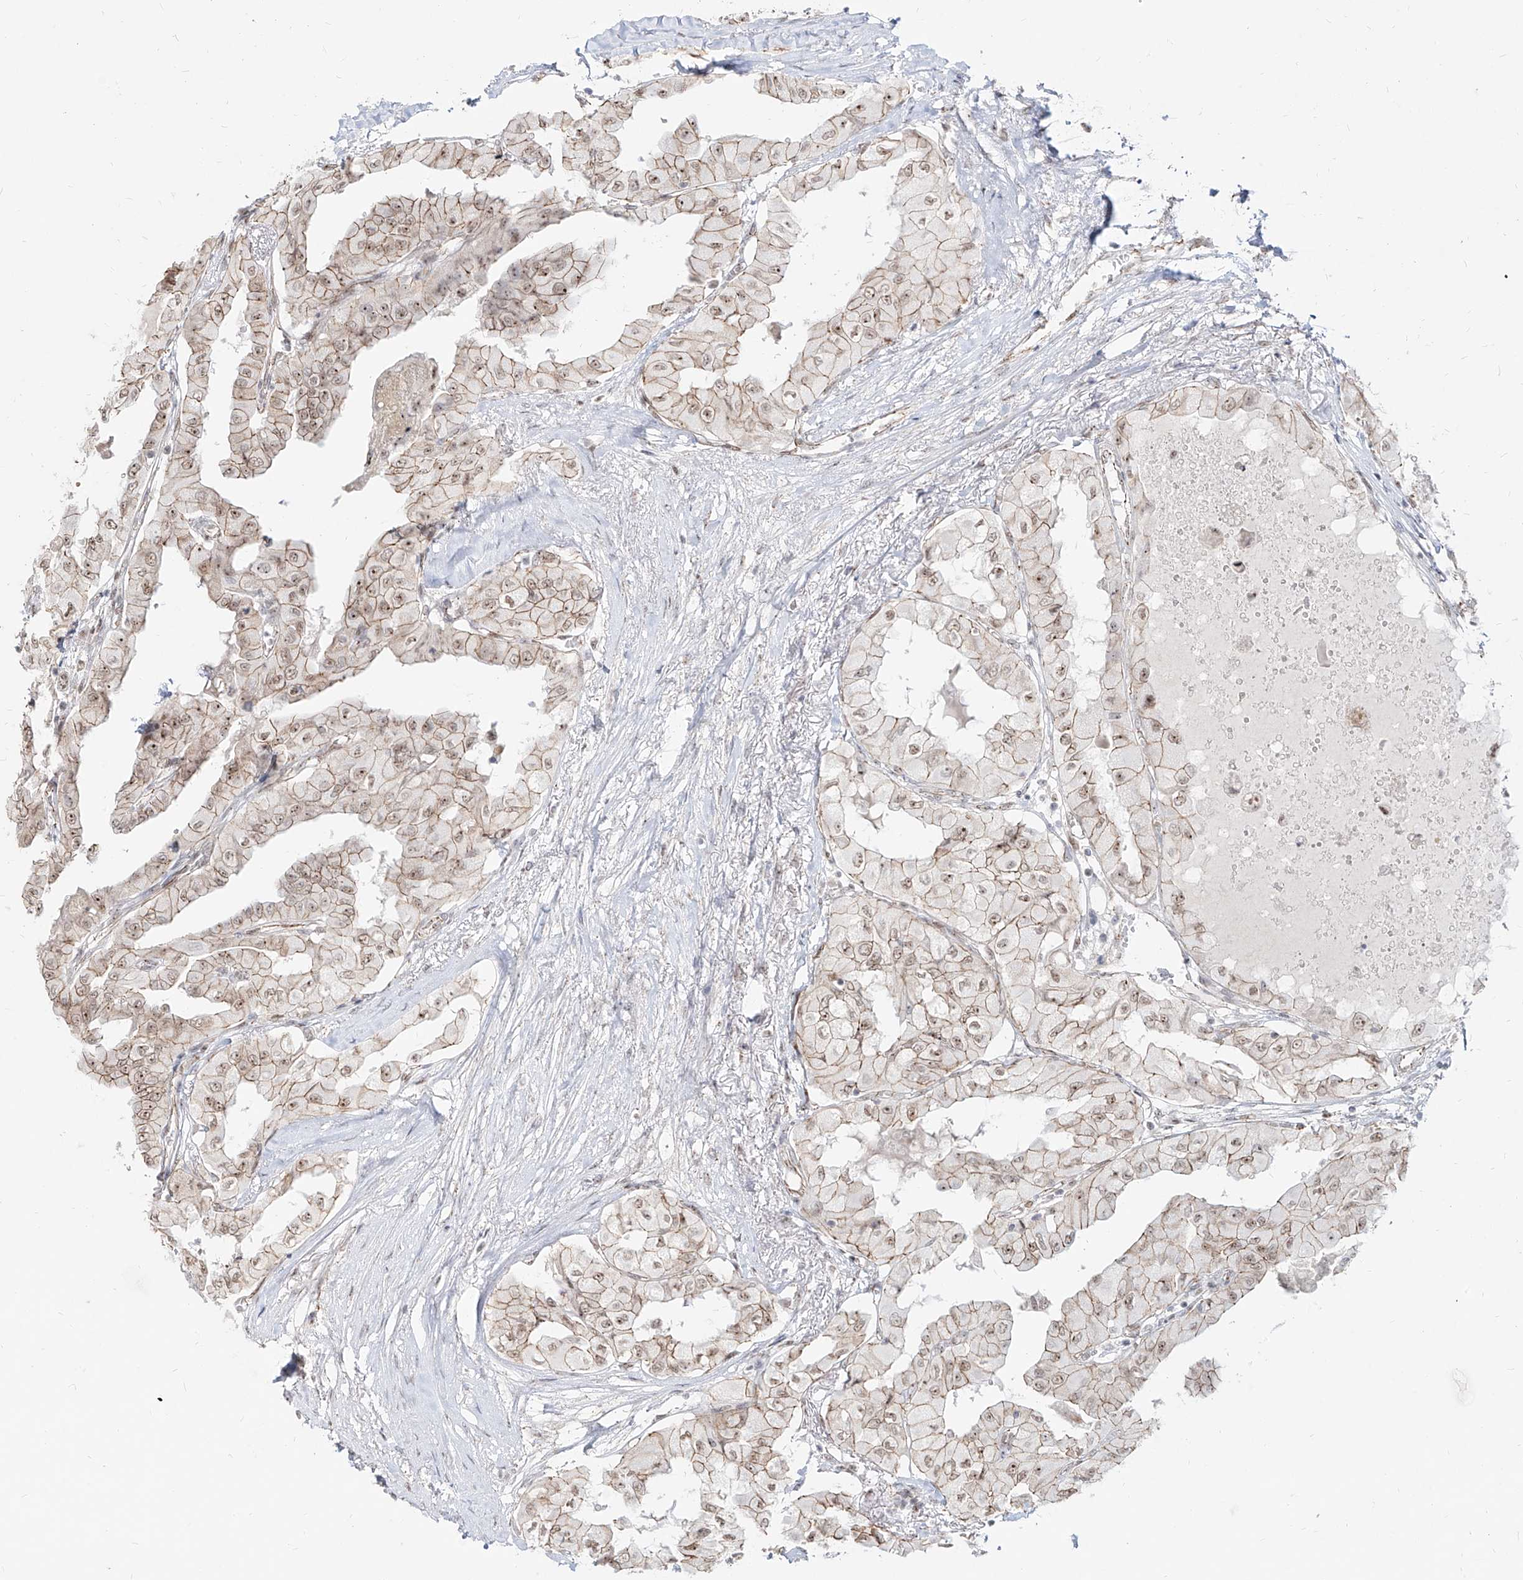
{"staining": {"intensity": "moderate", "quantity": "25%-75%", "location": "cytoplasmic/membranous,nuclear"}, "tissue": "thyroid cancer", "cell_type": "Tumor cells", "image_type": "cancer", "snomed": [{"axis": "morphology", "description": "Papillary adenocarcinoma, NOS"}, {"axis": "topography", "description": "Thyroid gland"}], "caption": "Tumor cells exhibit medium levels of moderate cytoplasmic/membranous and nuclear expression in about 25%-75% of cells in human thyroid cancer (papillary adenocarcinoma).", "gene": "ZNF710", "patient": {"sex": "female", "age": 59}}